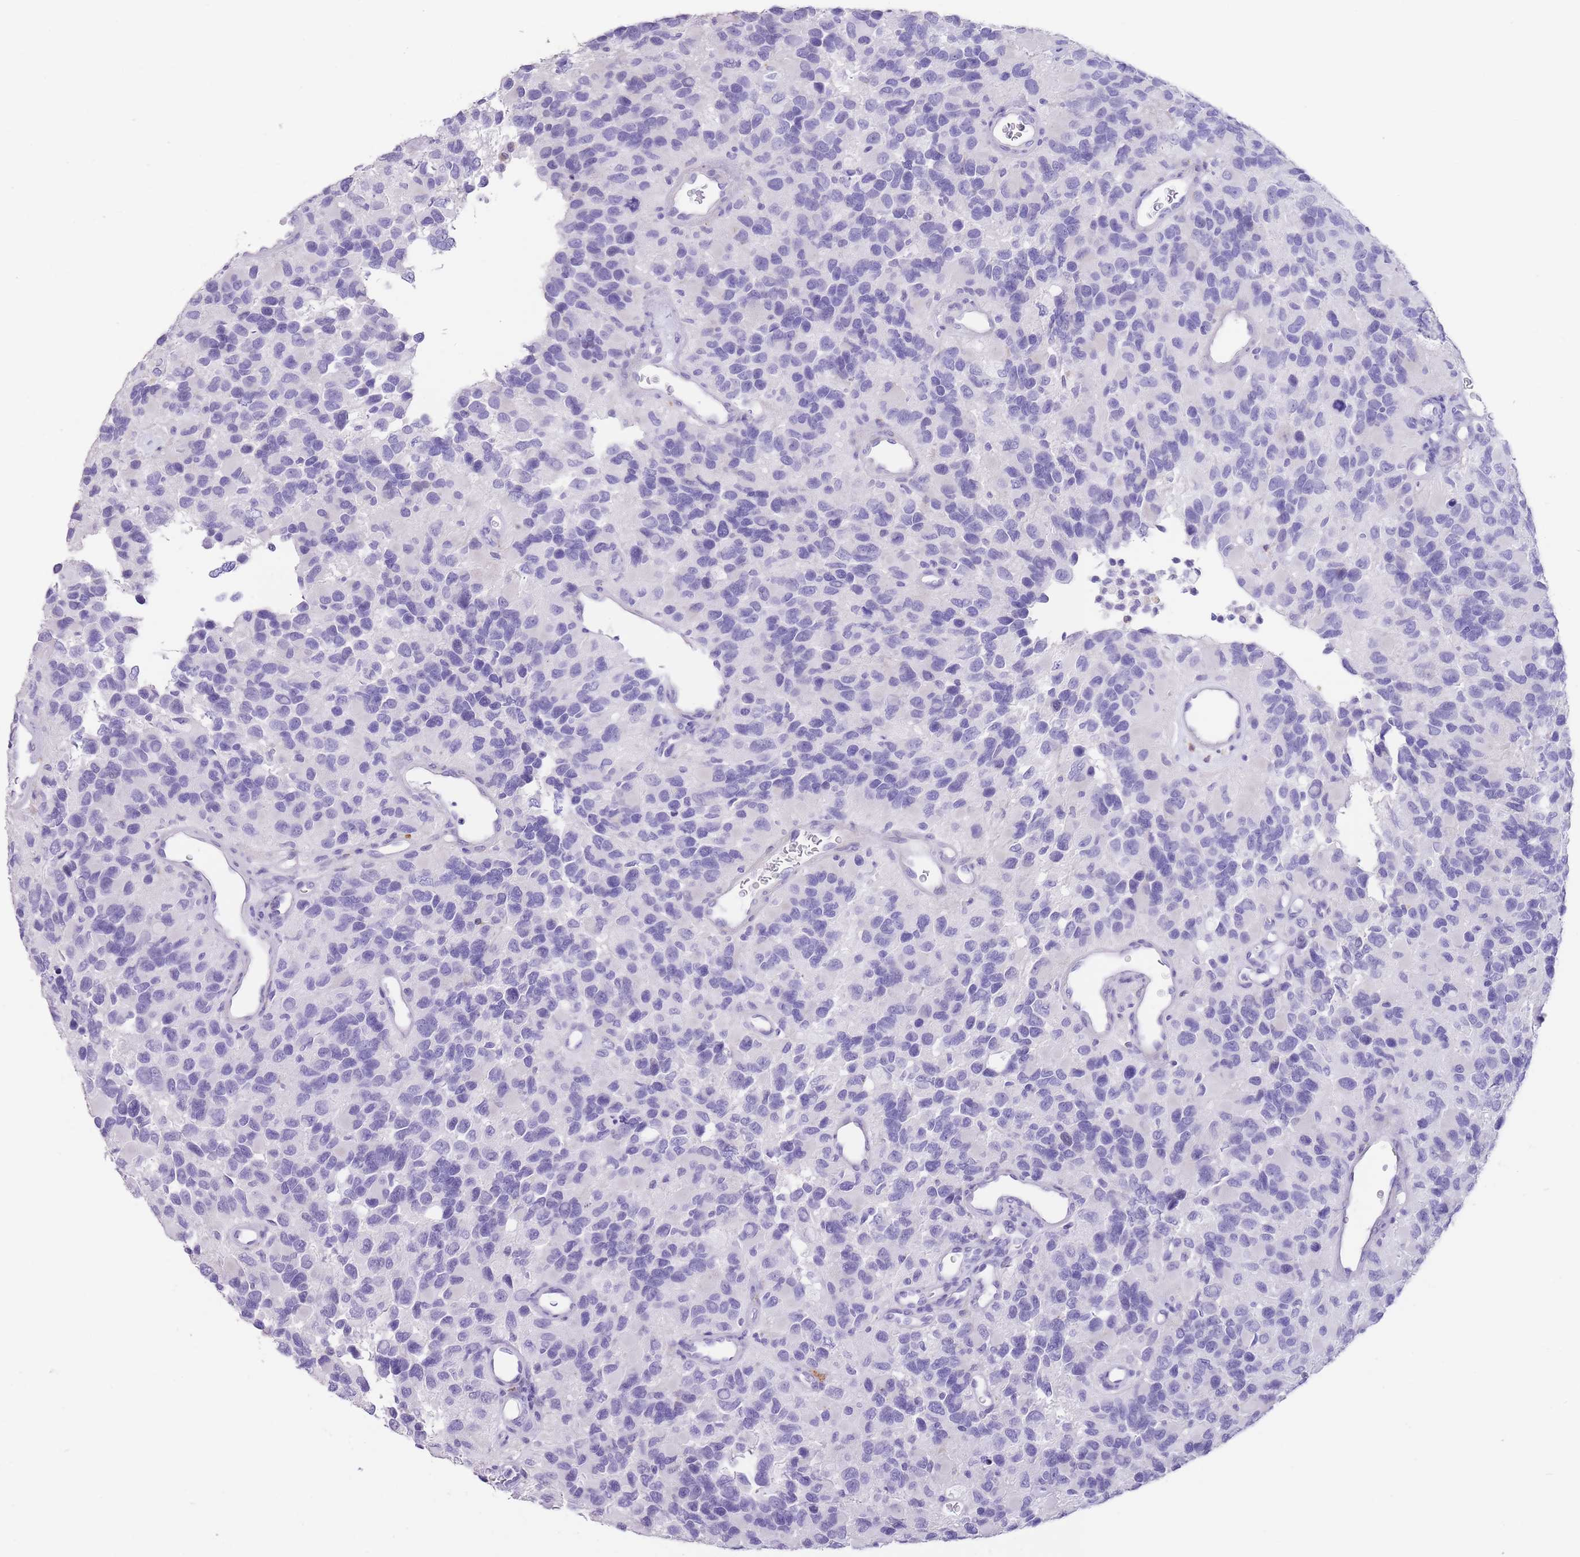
{"staining": {"intensity": "negative", "quantity": "none", "location": "none"}, "tissue": "glioma", "cell_type": "Tumor cells", "image_type": "cancer", "snomed": [{"axis": "morphology", "description": "Glioma, malignant, High grade"}, {"axis": "topography", "description": "Brain"}], "caption": "This is a photomicrograph of IHC staining of glioma, which shows no staining in tumor cells.", "gene": "RAI2", "patient": {"sex": "male", "age": 77}}